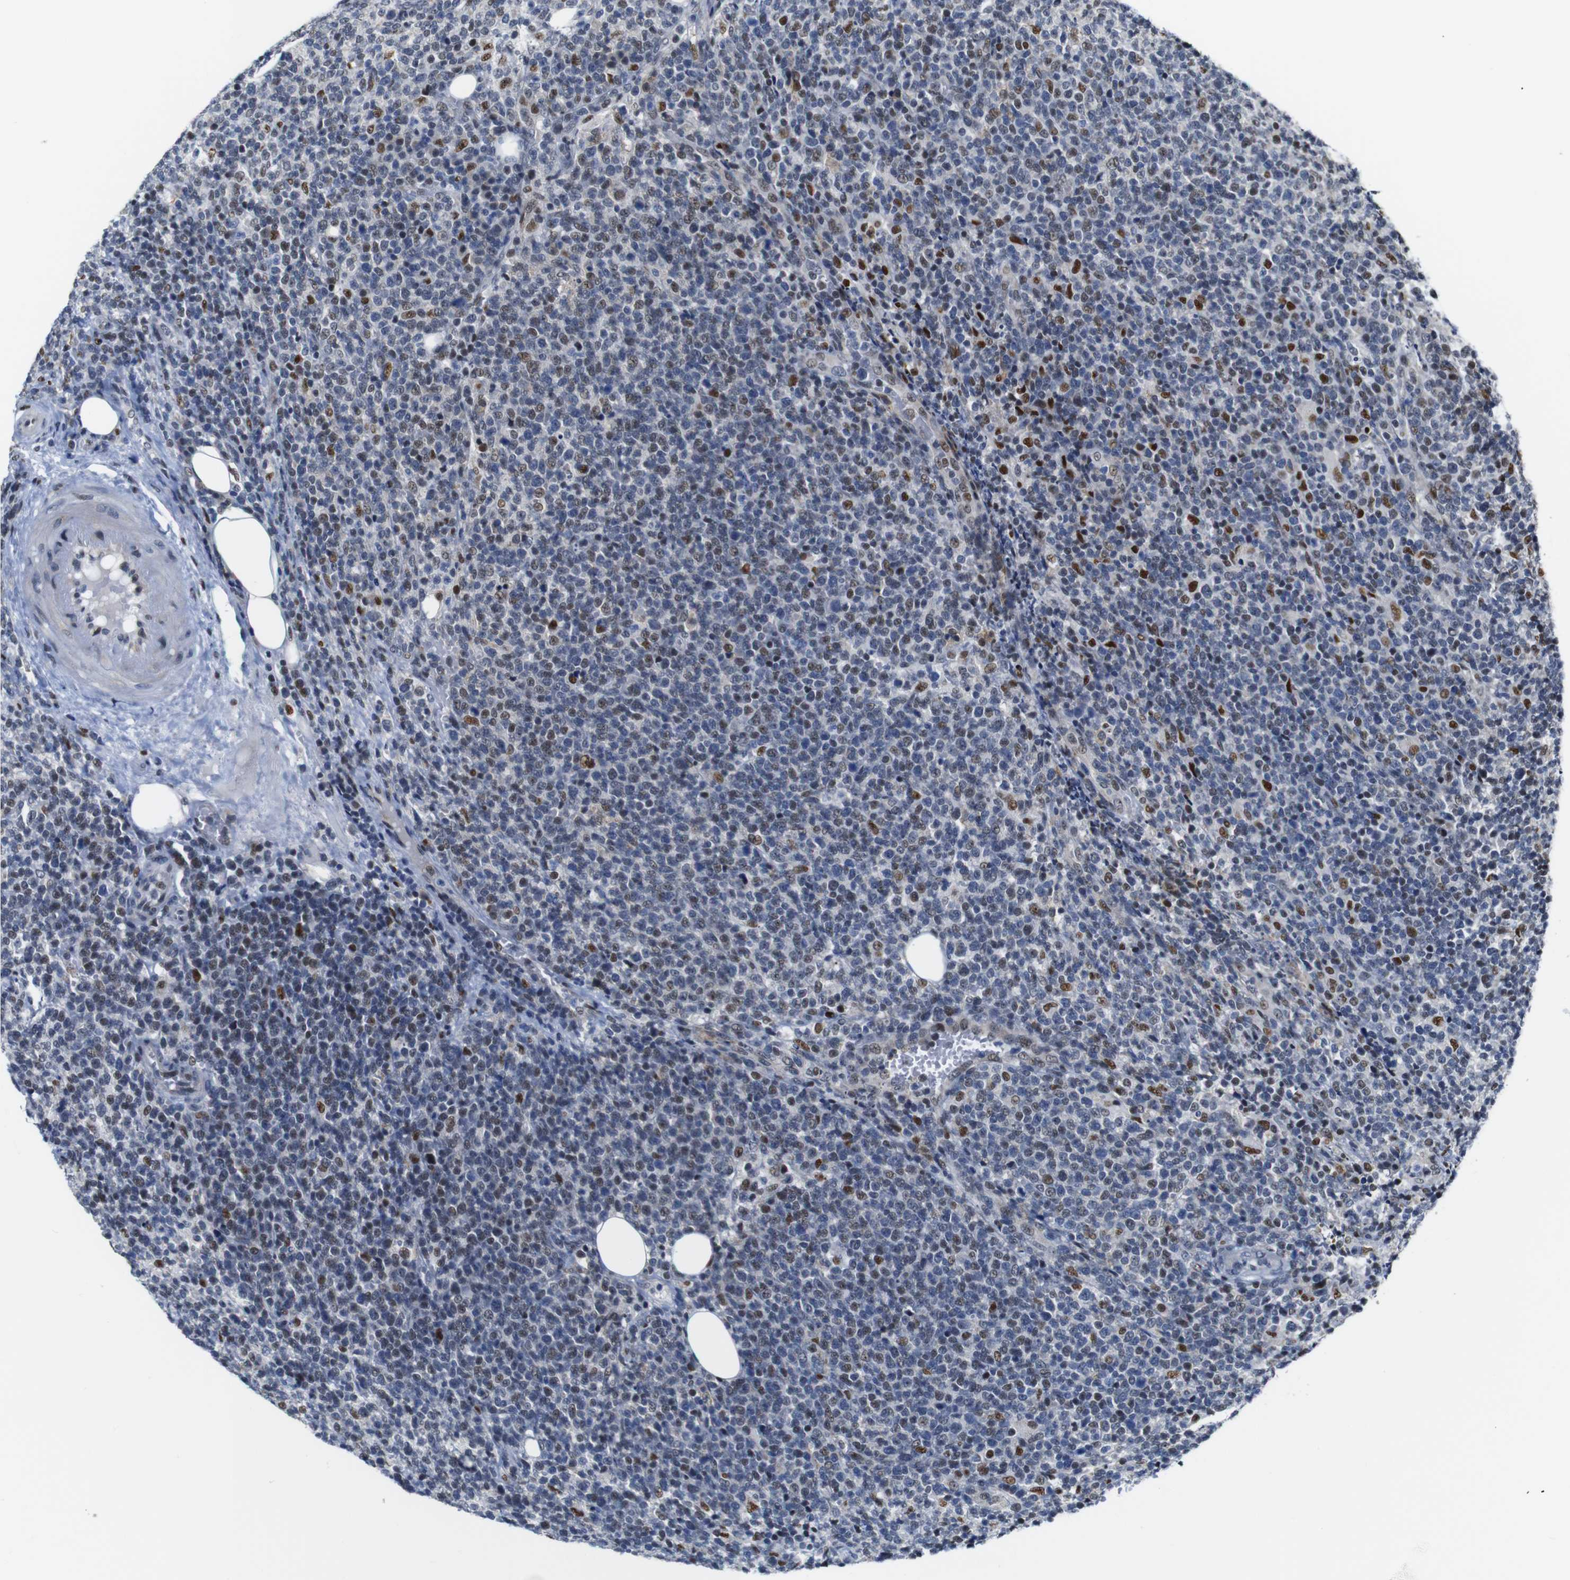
{"staining": {"intensity": "moderate", "quantity": "25%-75%", "location": "nuclear"}, "tissue": "lymphoma", "cell_type": "Tumor cells", "image_type": "cancer", "snomed": [{"axis": "morphology", "description": "Malignant lymphoma, non-Hodgkin's type, High grade"}, {"axis": "topography", "description": "Lymph node"}], "caption": "This is an image of immunohistochemistry (IHC) staining of lymphoma, which shows moderate positivity in the nuclear of tumor cells.", "gene": "GATA6", "patient": {"sex": "male", "age": 61}}